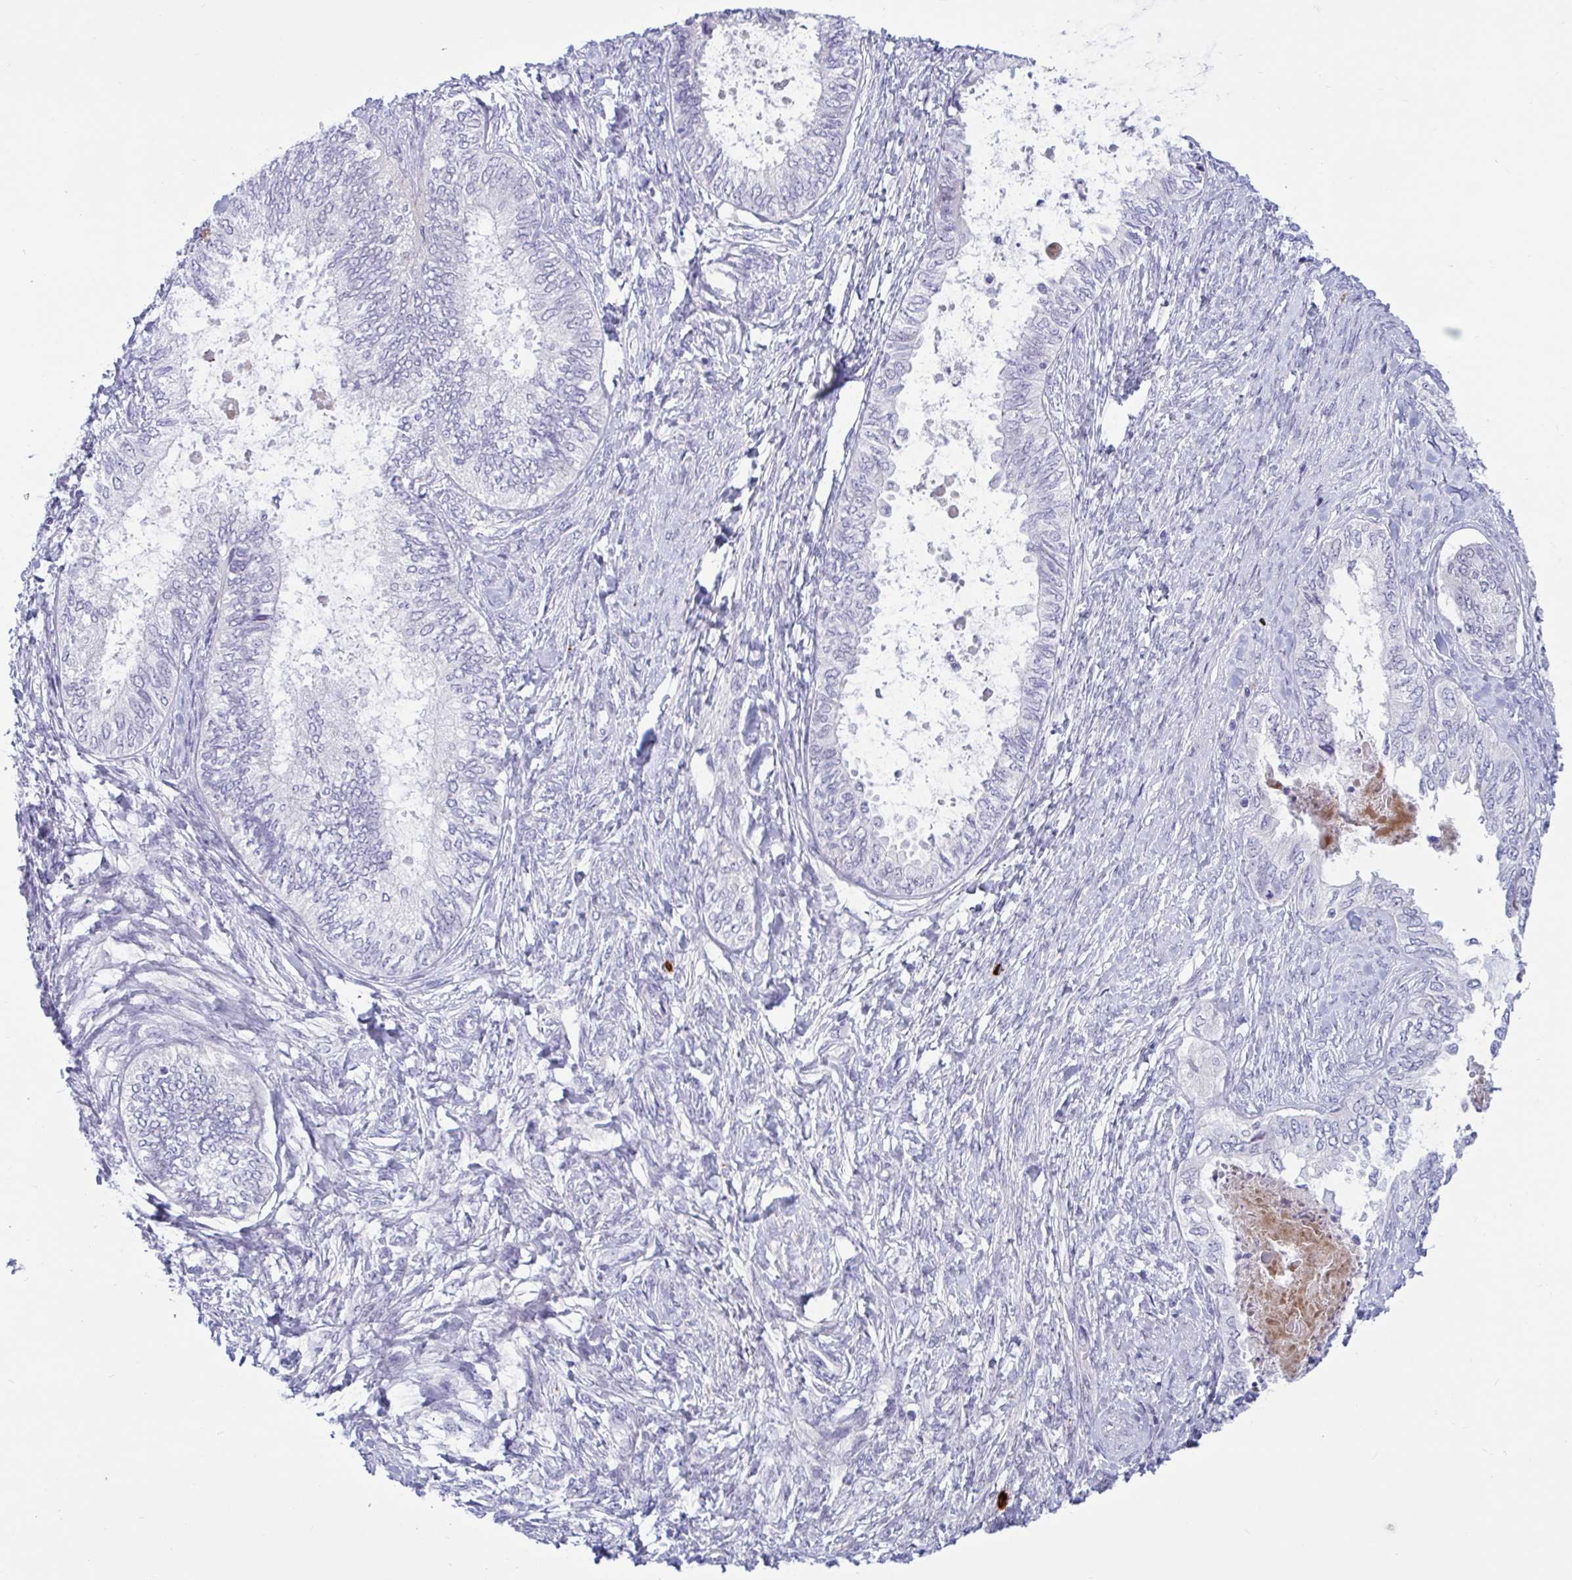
{"staining": {"intensity": "negative", "quantity": "none", "location": "none"}, "tissue": "ovarian cancer", "cell_type": "Tumor cells", "image_type": "cancer", "snomed": [{"axis": "morphology", "description": "Carcinoma, endometroid"}, {"axis": "topography", "description": "Ovary"}], "caption": "There is no significant staining in tumor cells of endometroid carcinoma (ovarian). (Brightfield microscopy of DAB immunohistochemistry at high magnification).", "gene": "FAM219B", "patient": {"sex": "female", "age": 70}}